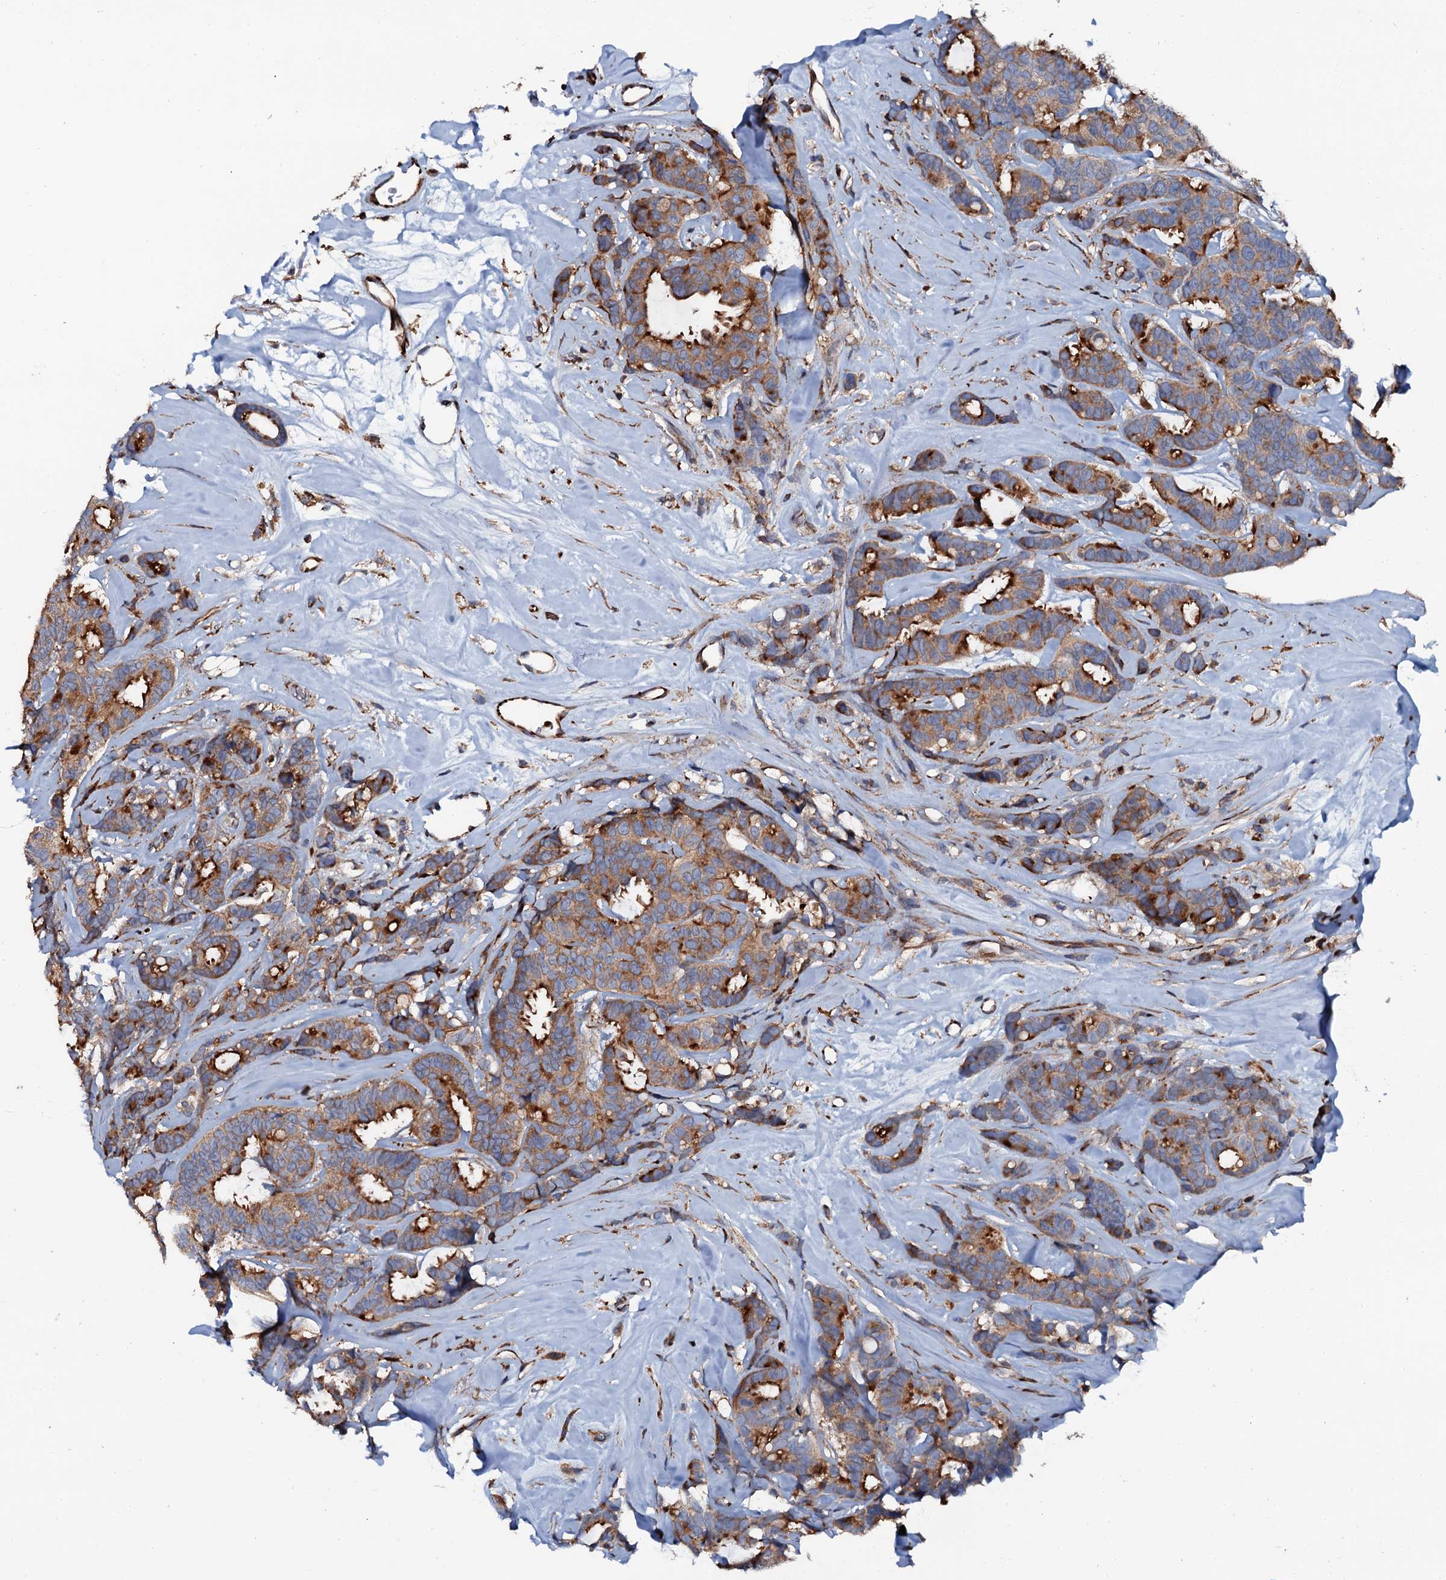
{"staining": {"intensity": "strong", "quantity": ">75%", "location": "cytoplasmic/membranous"}, "tissue": "breast cancer", "cell_type": "Tumor cells", "image_type": "cancer", "snomed": [{"axis": "morphology", "description": "Duct carcinoma"}, {"axis": "topography", "description": "Breast"}], "caption": "Infiltrating ductal carcinoma (breast) was stained to show a protein in brown. There is high levels of strong cytoplasmic/membranous staining in about >75% of tumor cells. Using DAB (brown) and hematoxylin (blue) stains, captured at high magnification using brightfield microscopy.", "gene": "VAMP8", "patient": {"sex": "female", "age": 87}}